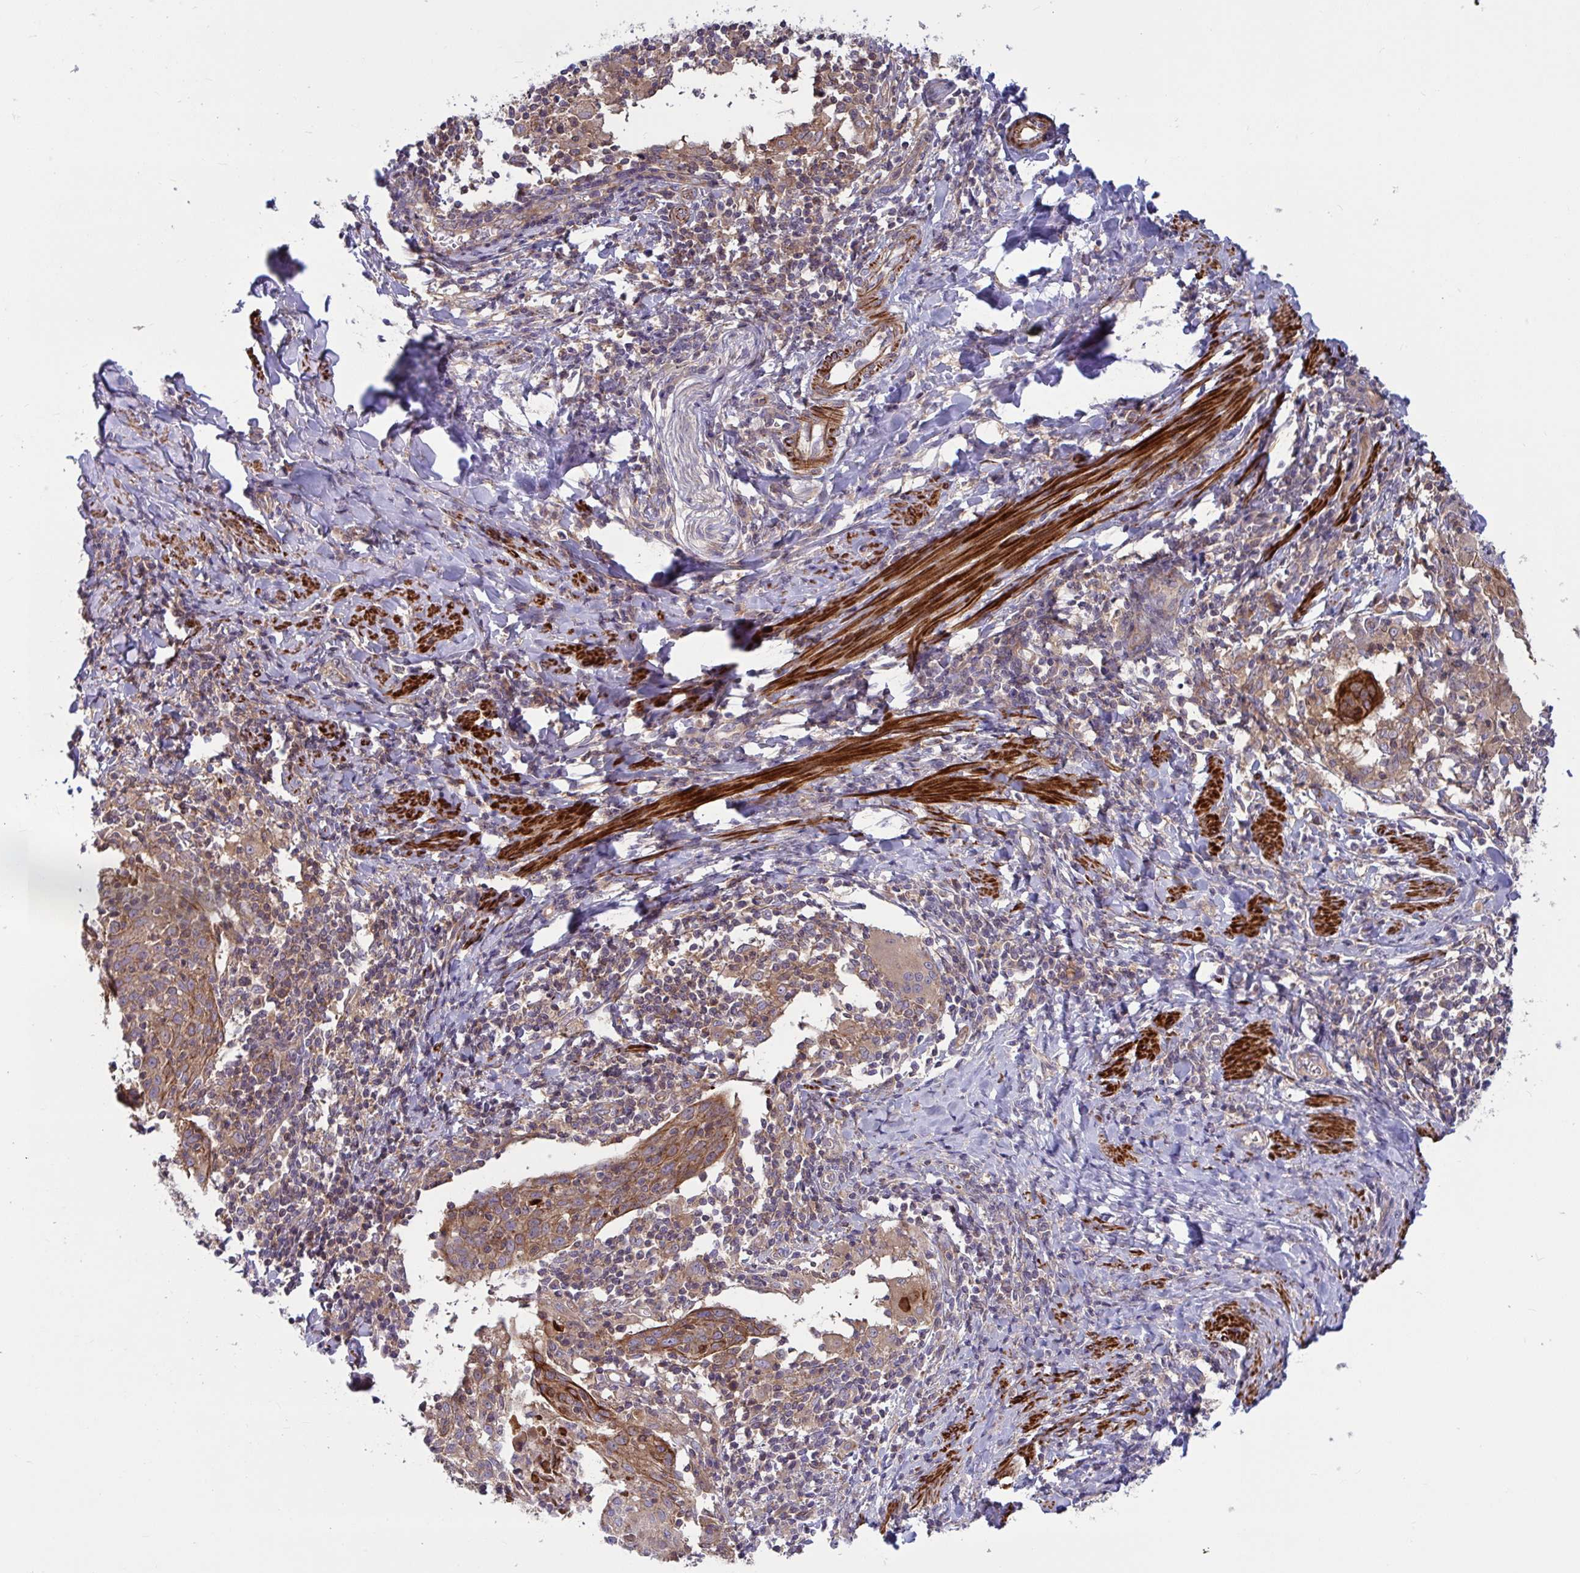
{"staining": {"intensity": "moderate", "quantity": ">75%", "location": "cytoplasmic/membranous"}, "tissue": "cervical cancer", "cell_type": "Tumor cells", "image_type": "cancer", "snomed": [{"axis": "morphology", "description": "Squamous cell carcinoma, NOS"}, {"axis": "topography", "description": "Cervix"}], "caption": "High-power microscopy captured an immunohistochemistry (IHC) micrograph of cervical cancer (squamous cell carcinoma), revealing moderate cytoplasmic/membranous staining in approximately >75% of tumor cells.", "gene": "TANK", "patient": {"sex": "female", "age": 52}}